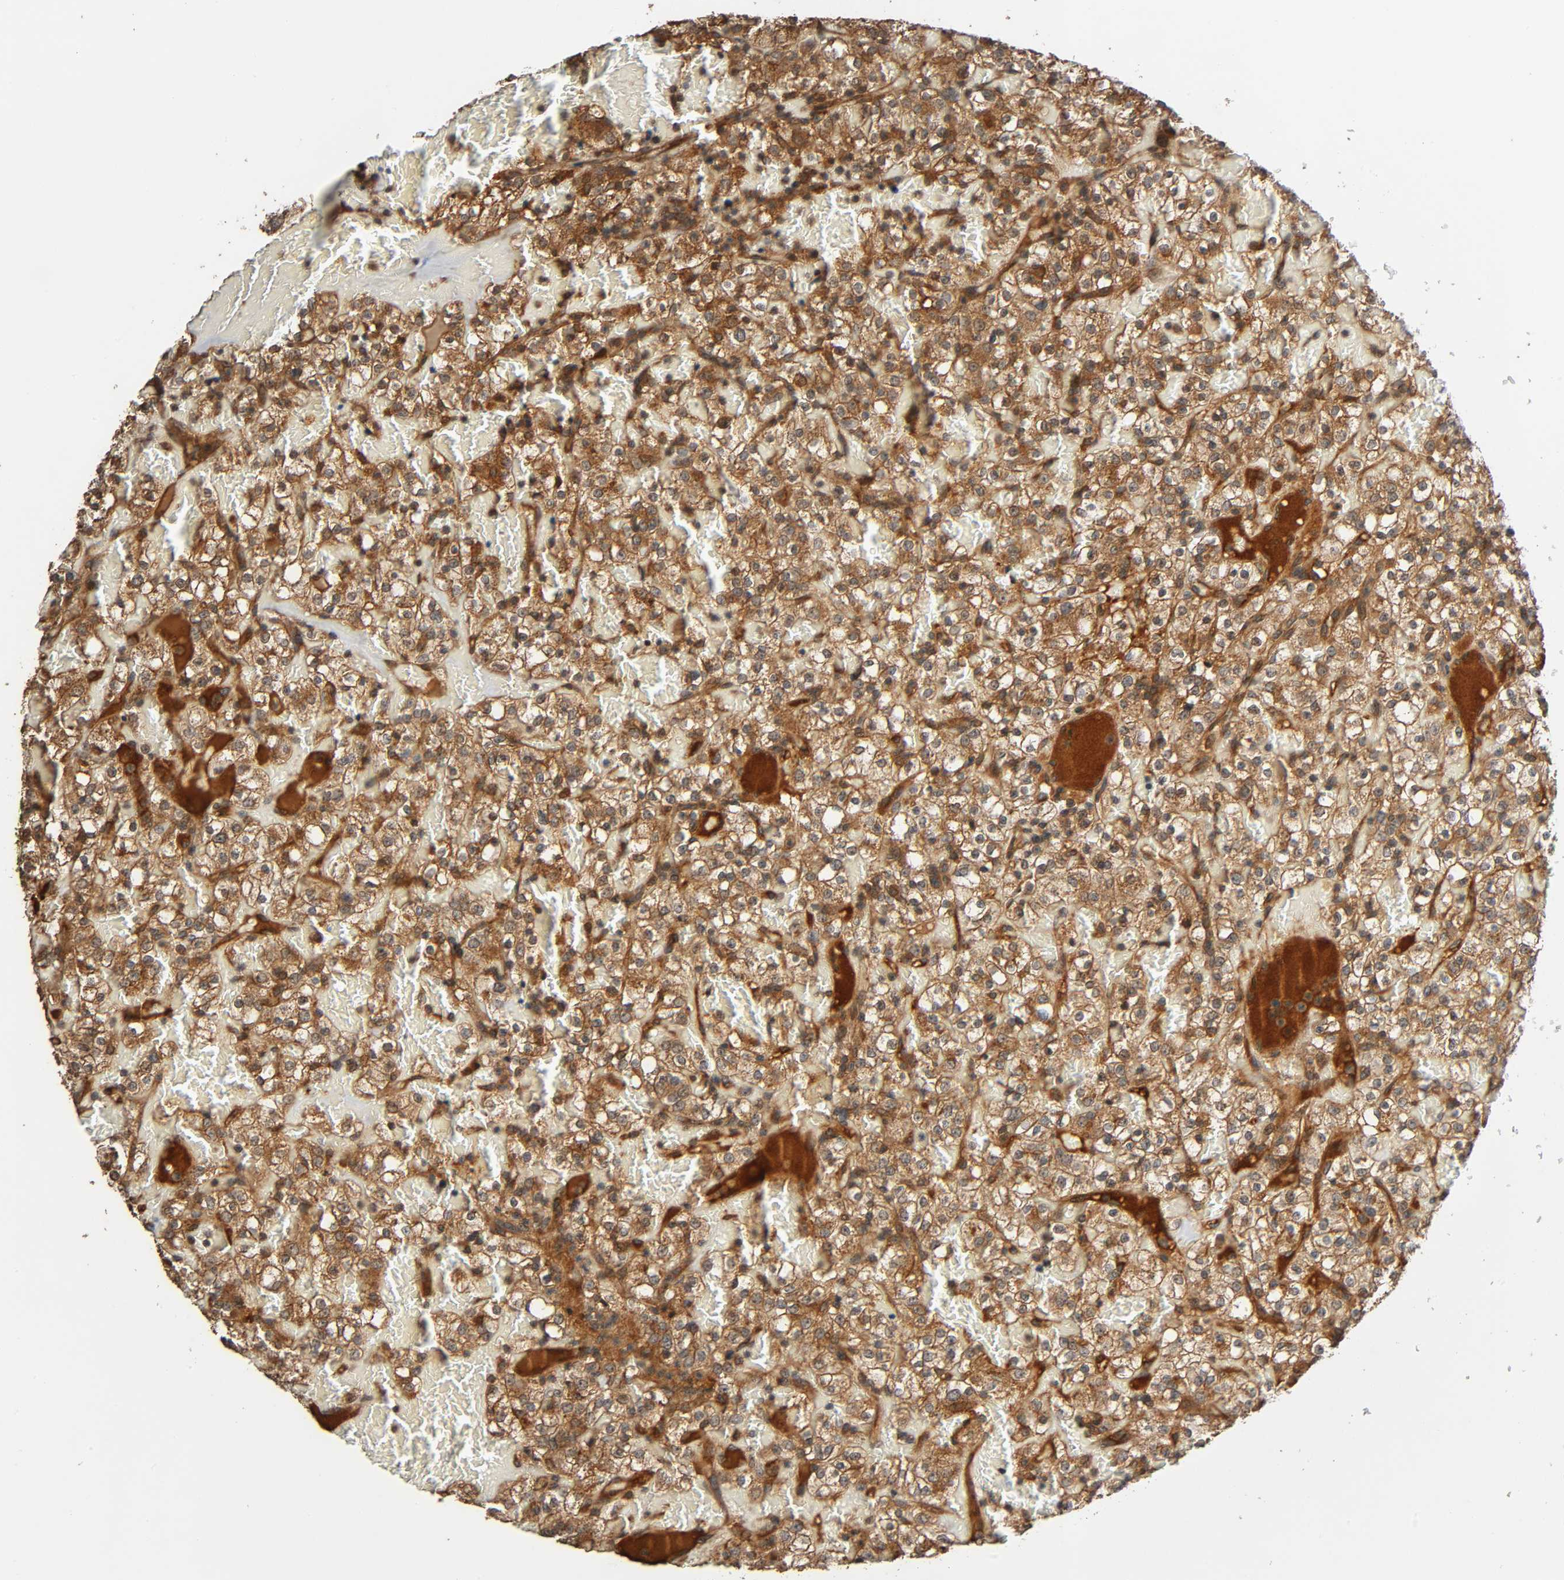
{"staining": {"intensity": "strong", "quantity": ">75%", "location": "cytoplasmic/membranous"}, "tissue": "renal cancer", "cell_type": "Tumor cells", "image_type": "cancer", "snomed": [{"axis": "morphology", "description": "Normal tissue, NOS"}, {"axis": "morphology", "description": "Adenocarcinoma, NOS"}, {"axis": "topography", "description": "Kidney"}], "caption": "Protein staining of renal cancer tissue displays strong cytoplasmic/membranous staining in approximately >75% of tumor cells.", "gene": "MAP3K8", "patient": {"sex": "female", "age": 72}}